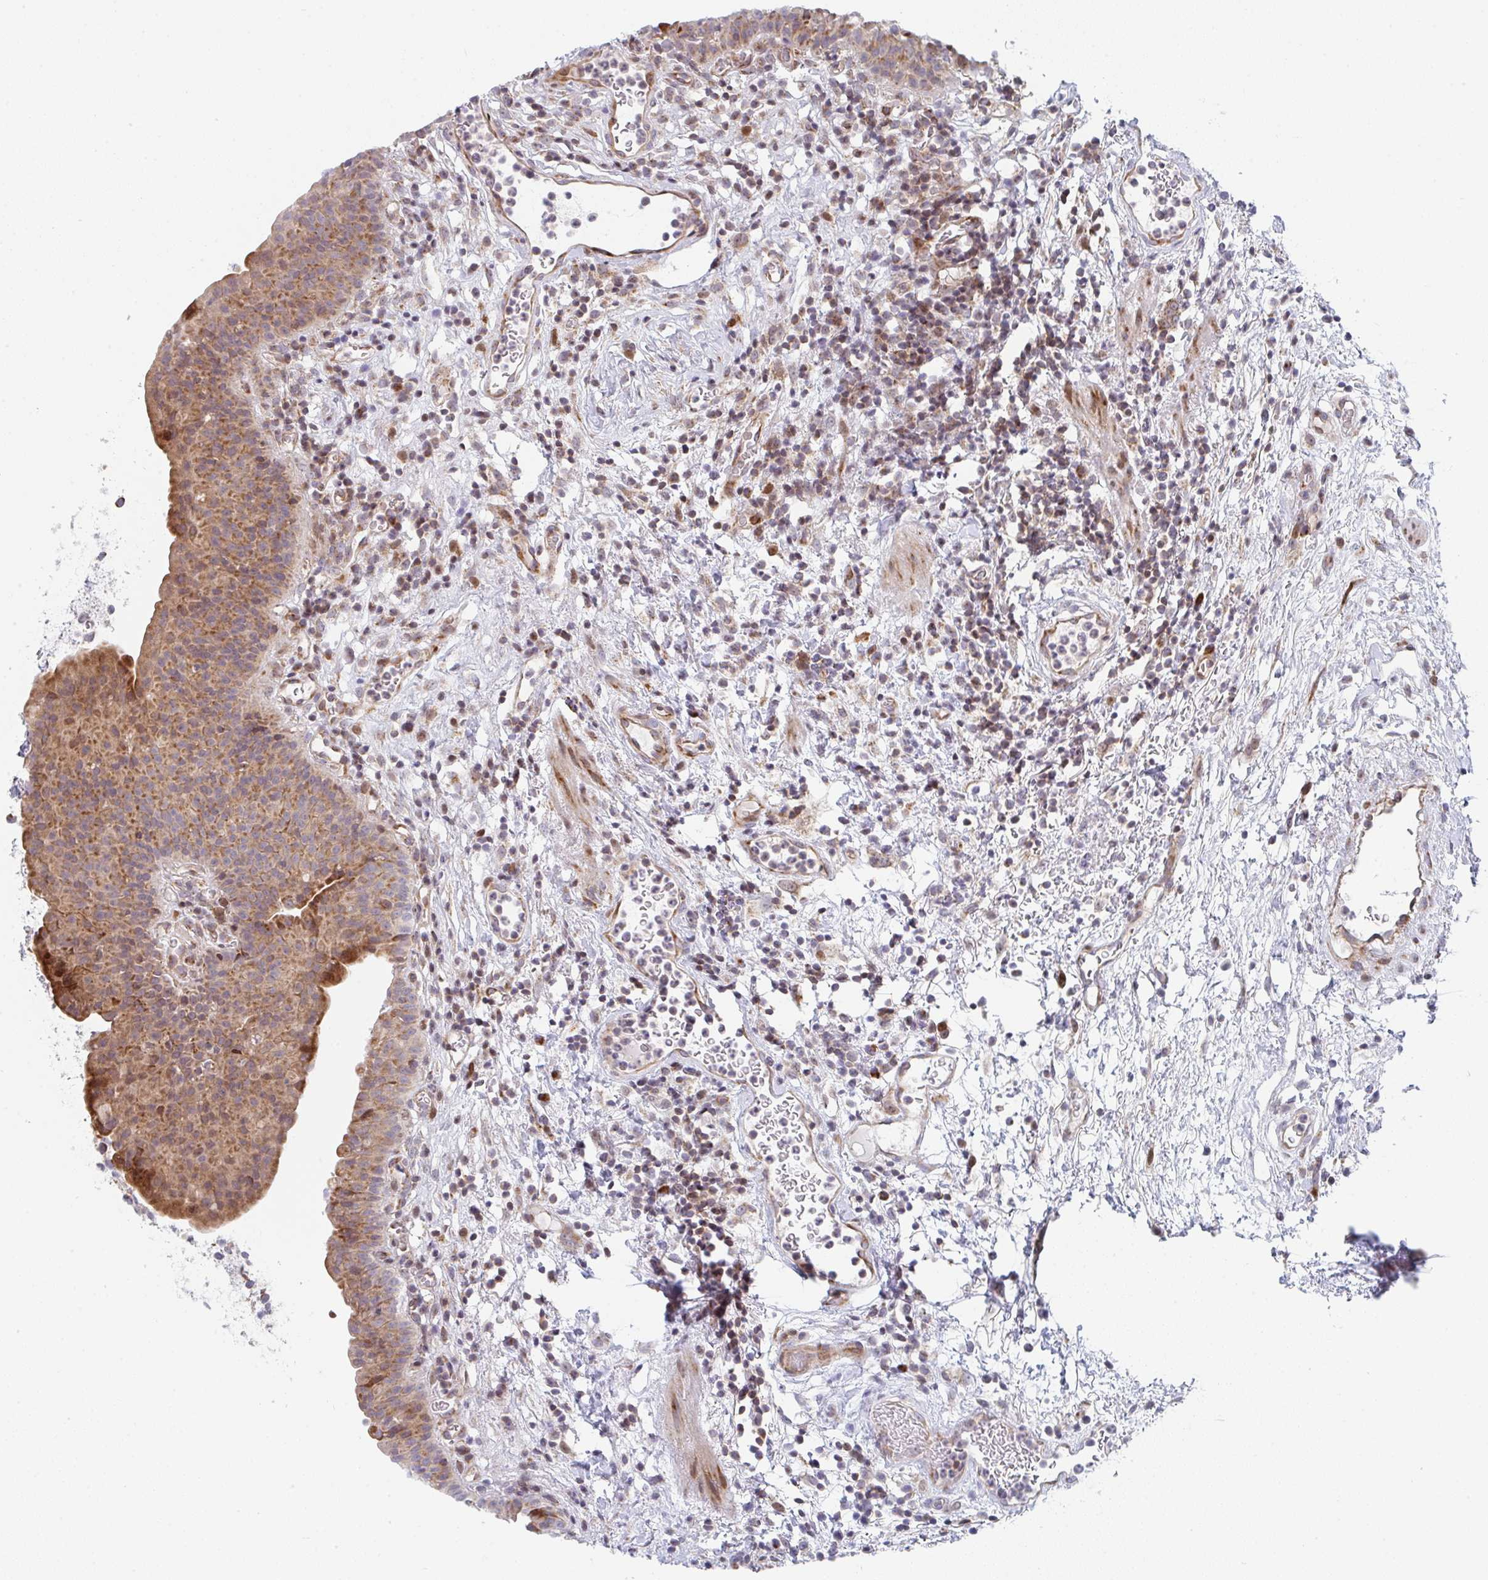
{"staining": {"intensity": "moderate", "quantity": ">75%", "location": "cytoplasmic/membranous"}, "tissue": "urinary bladder", "cell_type": "Urothelial cells", "image_type": "normal", "snomed": [{"axis": "morphology", "description": "Normal tissue, NOS"}, {"axis": "morphology", "description": "Inflammation, NOS"}, {"axis": "topography", "description": "Urinary bladder"}], "caption": "Normal urinary bladder displays moderate cytoplasmic/membranous expression in approximately >75% of urothelial cells, visualized by immunohistochemistry.", "gene": "PRKCH", "patient": {"sex": "male", "age": 57}}